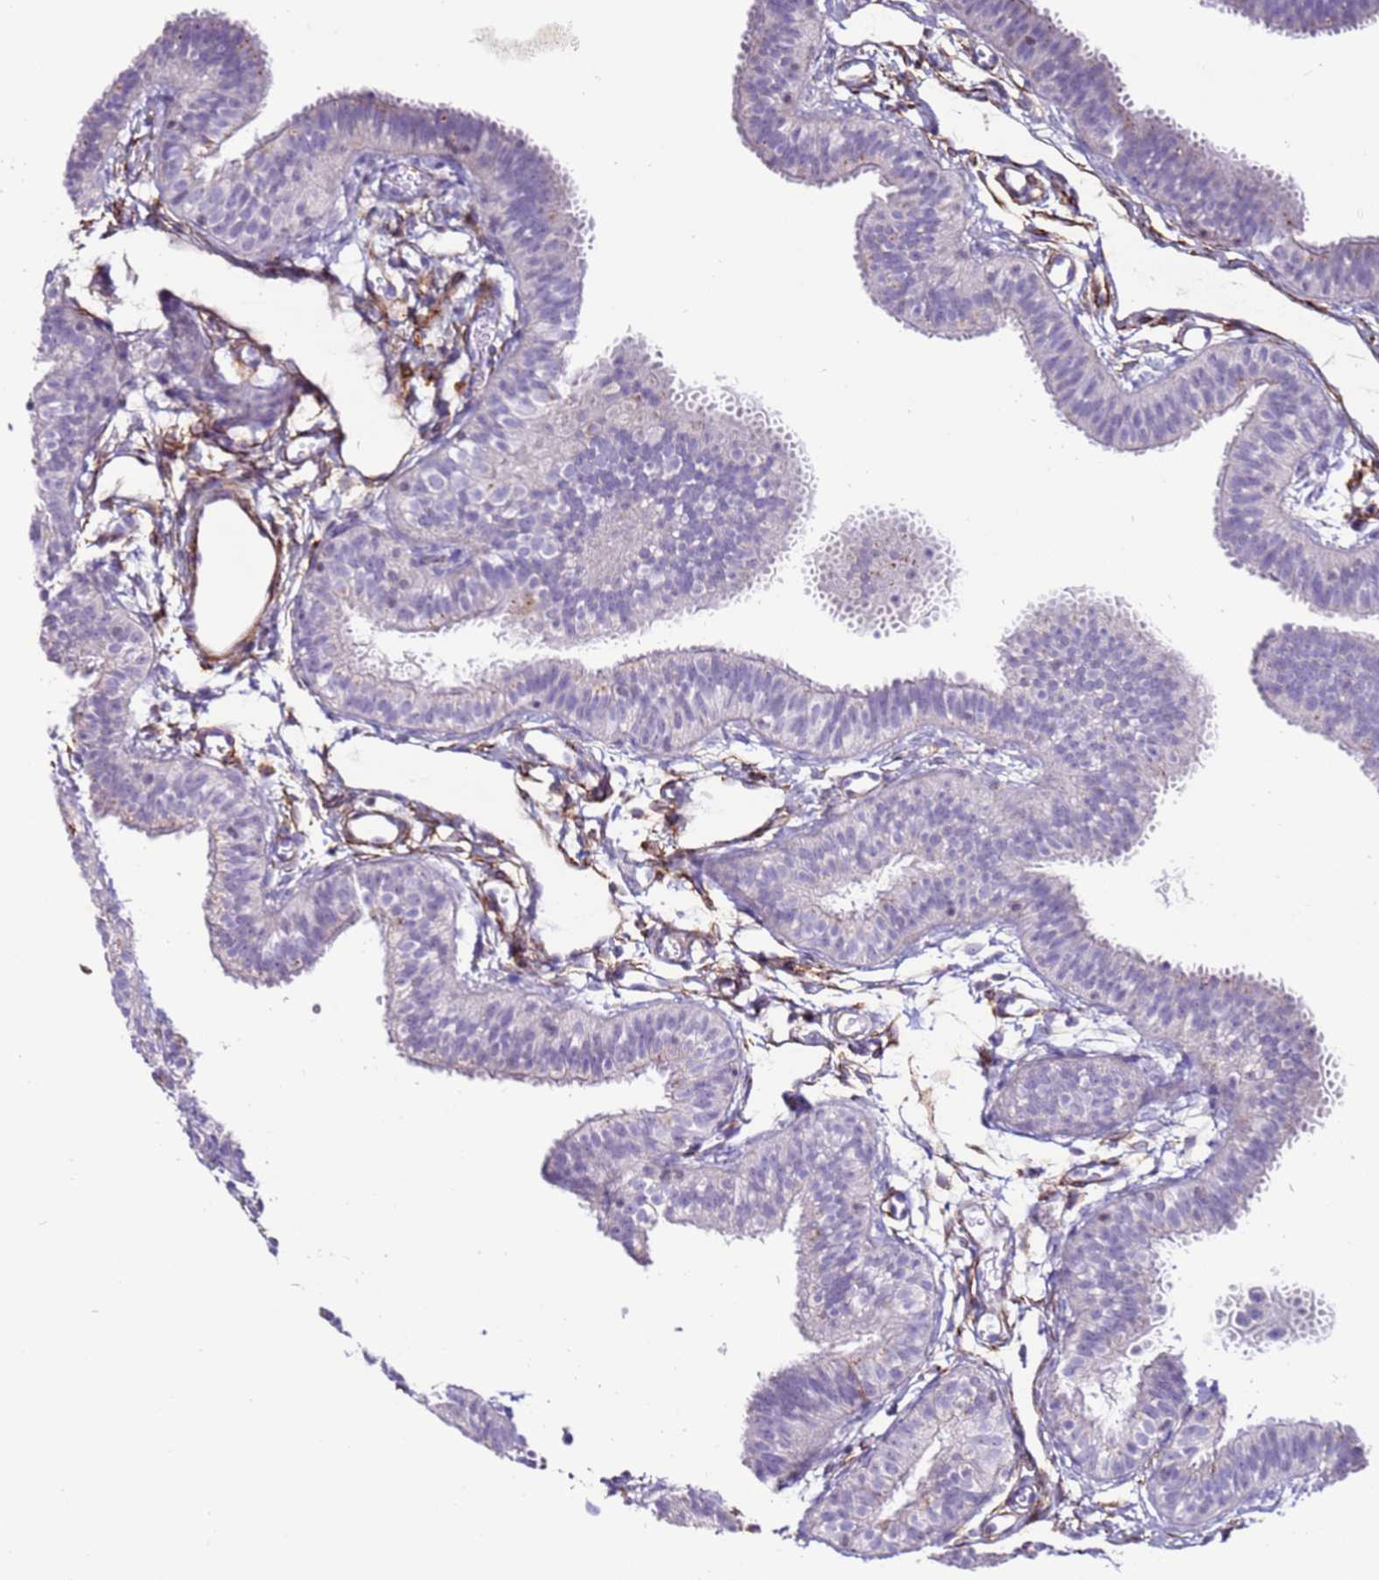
{"staining": {"intensity": "negative", "quantity": "none", "location": "none"}, "tissue": "fallopian tube", "cell_type": "Glandular cells", "image_type": "normal", "snomed": [{"axis": "morphology", "description": "Normal tissue, NOS"}, {"axis": "topography", "description": "Fallopian tube"}], "caption": "This is a photomicrograph of immunohistochemistry staining of benign fallopian tube, which shows no positivity in glandular cells.", "gene": "CLEC4M", "patient": {"sex": "female", "age": 35}}